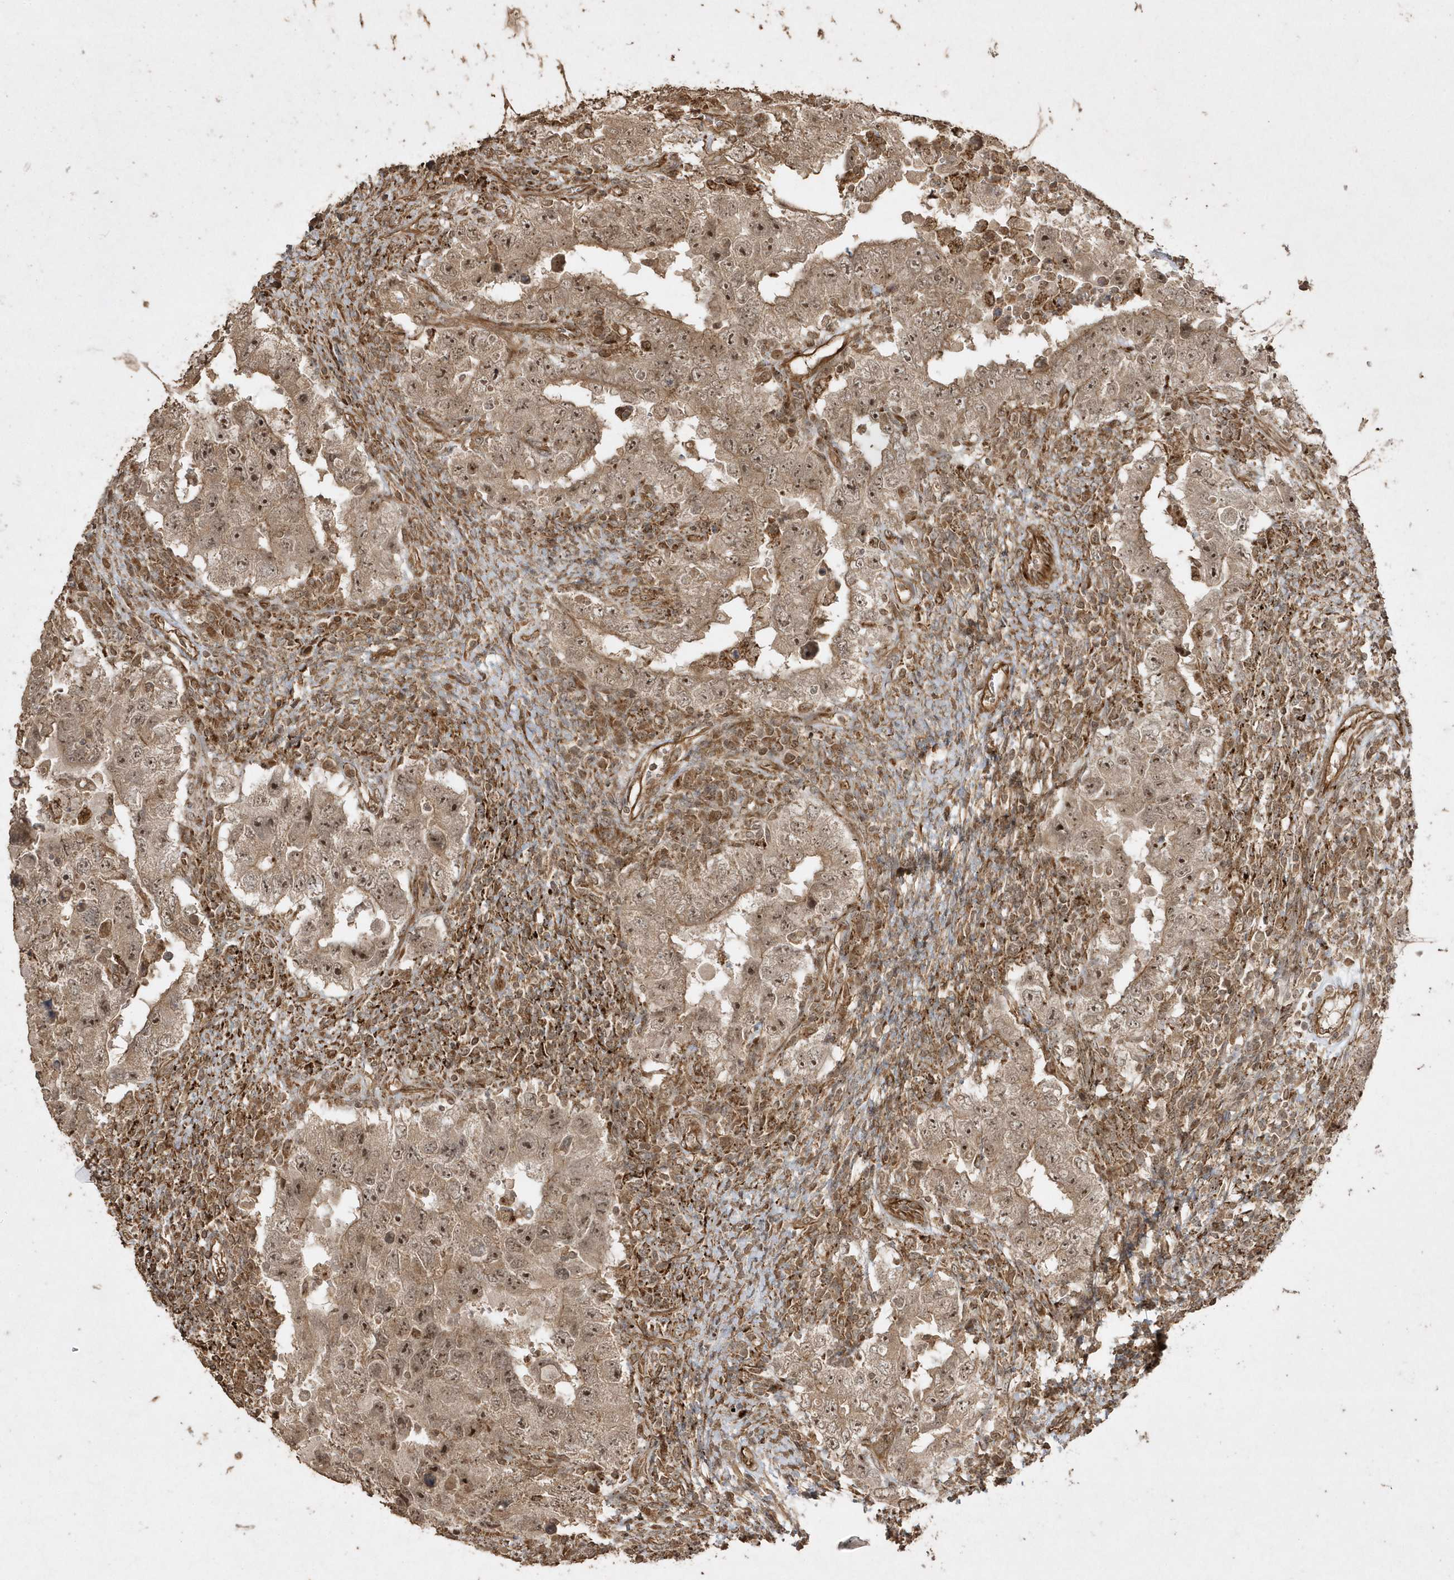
{"staining": {"intensity": "moderate", "quantity": ">75%", "location": "cytoplasmic/membranous,nuclear"}, "tissue": "testis cancer", "cell_type": "Tumor cells", "image_type": "cancer", "snomed": [{"axis": "morphology", "description": "Carcinoma, Embryonal, NOS"}, {"axis": "topography", "description": "Testis"}], "caption": "IHC of testis cancer exhibits medium levels of moderate cytoplasmic/membranous and nuclear positivity in approximately >75% of tumor cells.", "gene": "AVPI1", "patient": {"sex": "male", "age": 26}}